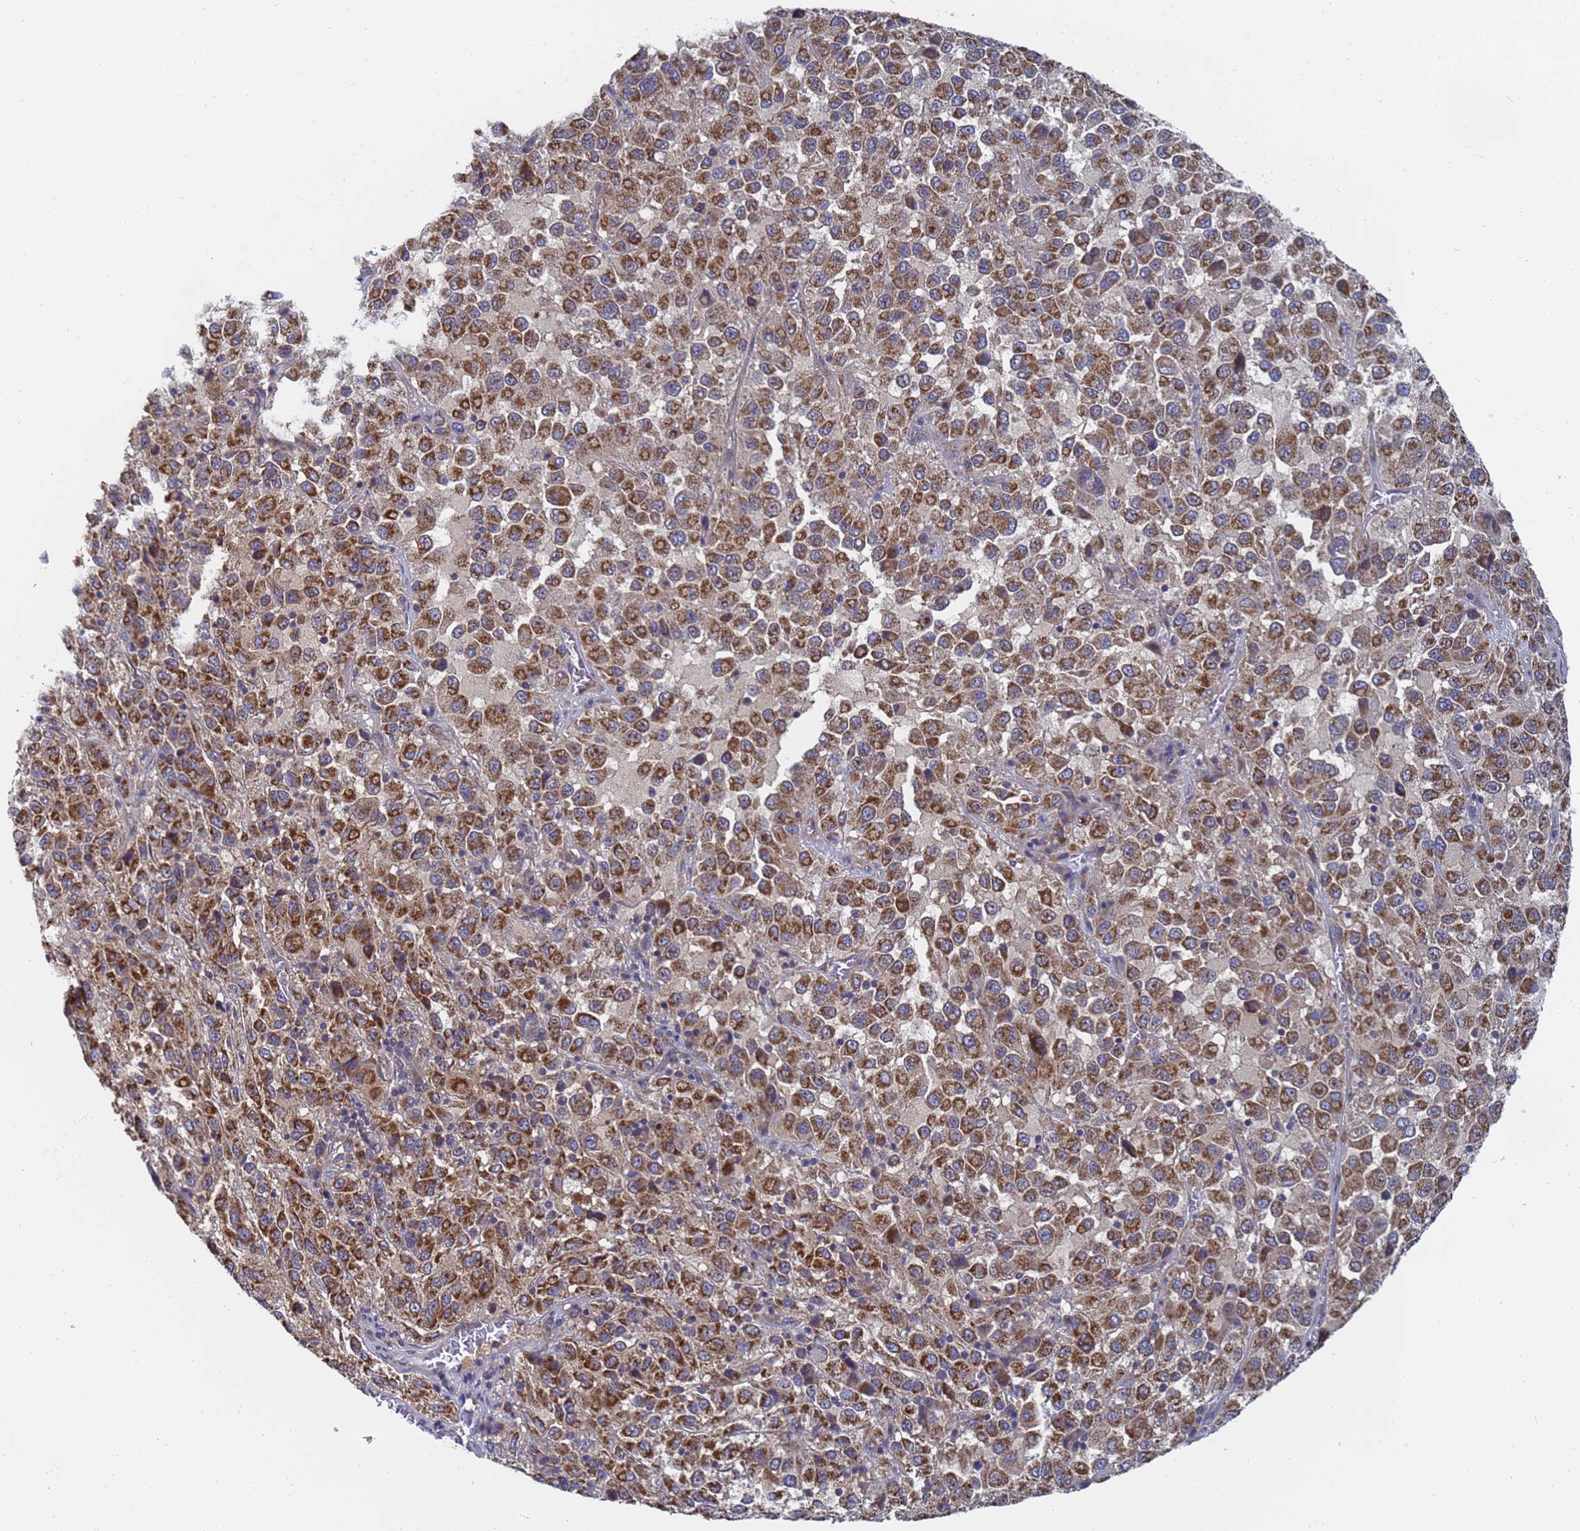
{"staining": {"intensity": "strong", "quantity": ">75%", "location": "cytoplasmic/membranous"}, "tissue": "melanoma", "cell_type": "Tumor cells", "image_type": "cancer", "snomed": [{"axis": "morphology", "description": "Malignant melanoma, Metastatic site"}, {"axis": "topography", "description": "Lung"}], "caption": "Immunohistochemical staining of malignant melanoma (metastatic site) reveals high levels of strong cytoplasmic/membranous protein expression in about >75% of tumor cells. (IHC, brightfield microscopy, high magnification).", "gene": "ALS2CL", "patient": {"sex": "male", "age": 64}}